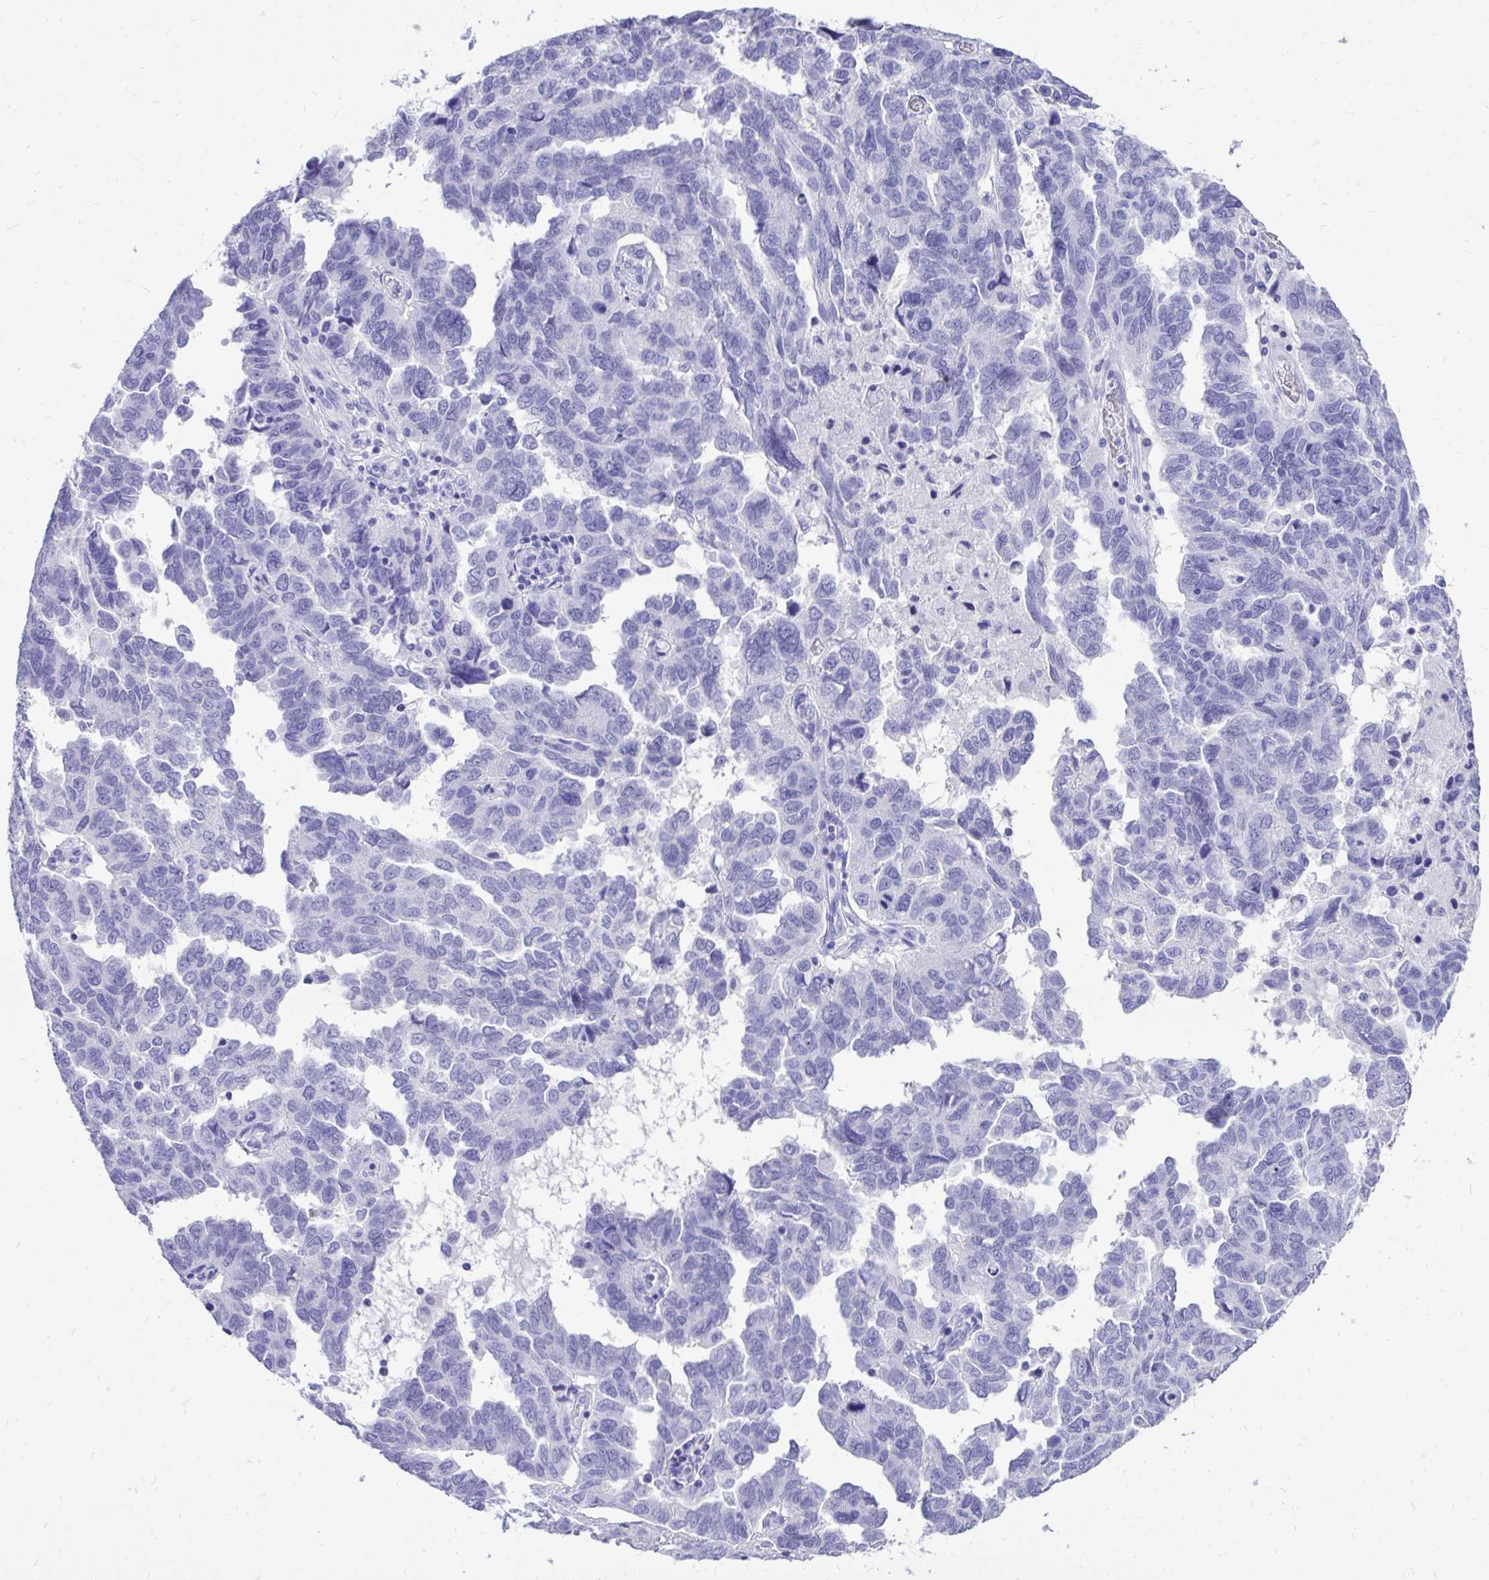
{"staining": {"intensity": "negative", "quantity": "none", "location": "none"}, "tissue": "ovarian cancer", "cell_type": "Tumor cells", "image_type": "cancer", "snomed": [{"axis": "morphology", "description": "Cystadenocarcinoma, serous, NOS"}, {"axis": "topography", "description": "Ovary"}], "caption": "This is an immunohistochemistry (IHC) image of human serous cystadenocarcinoma (ovarian). There is no staining in tumor cells.", "gene": "MON1A", "patient": {"sex": "female", "age": 64}}